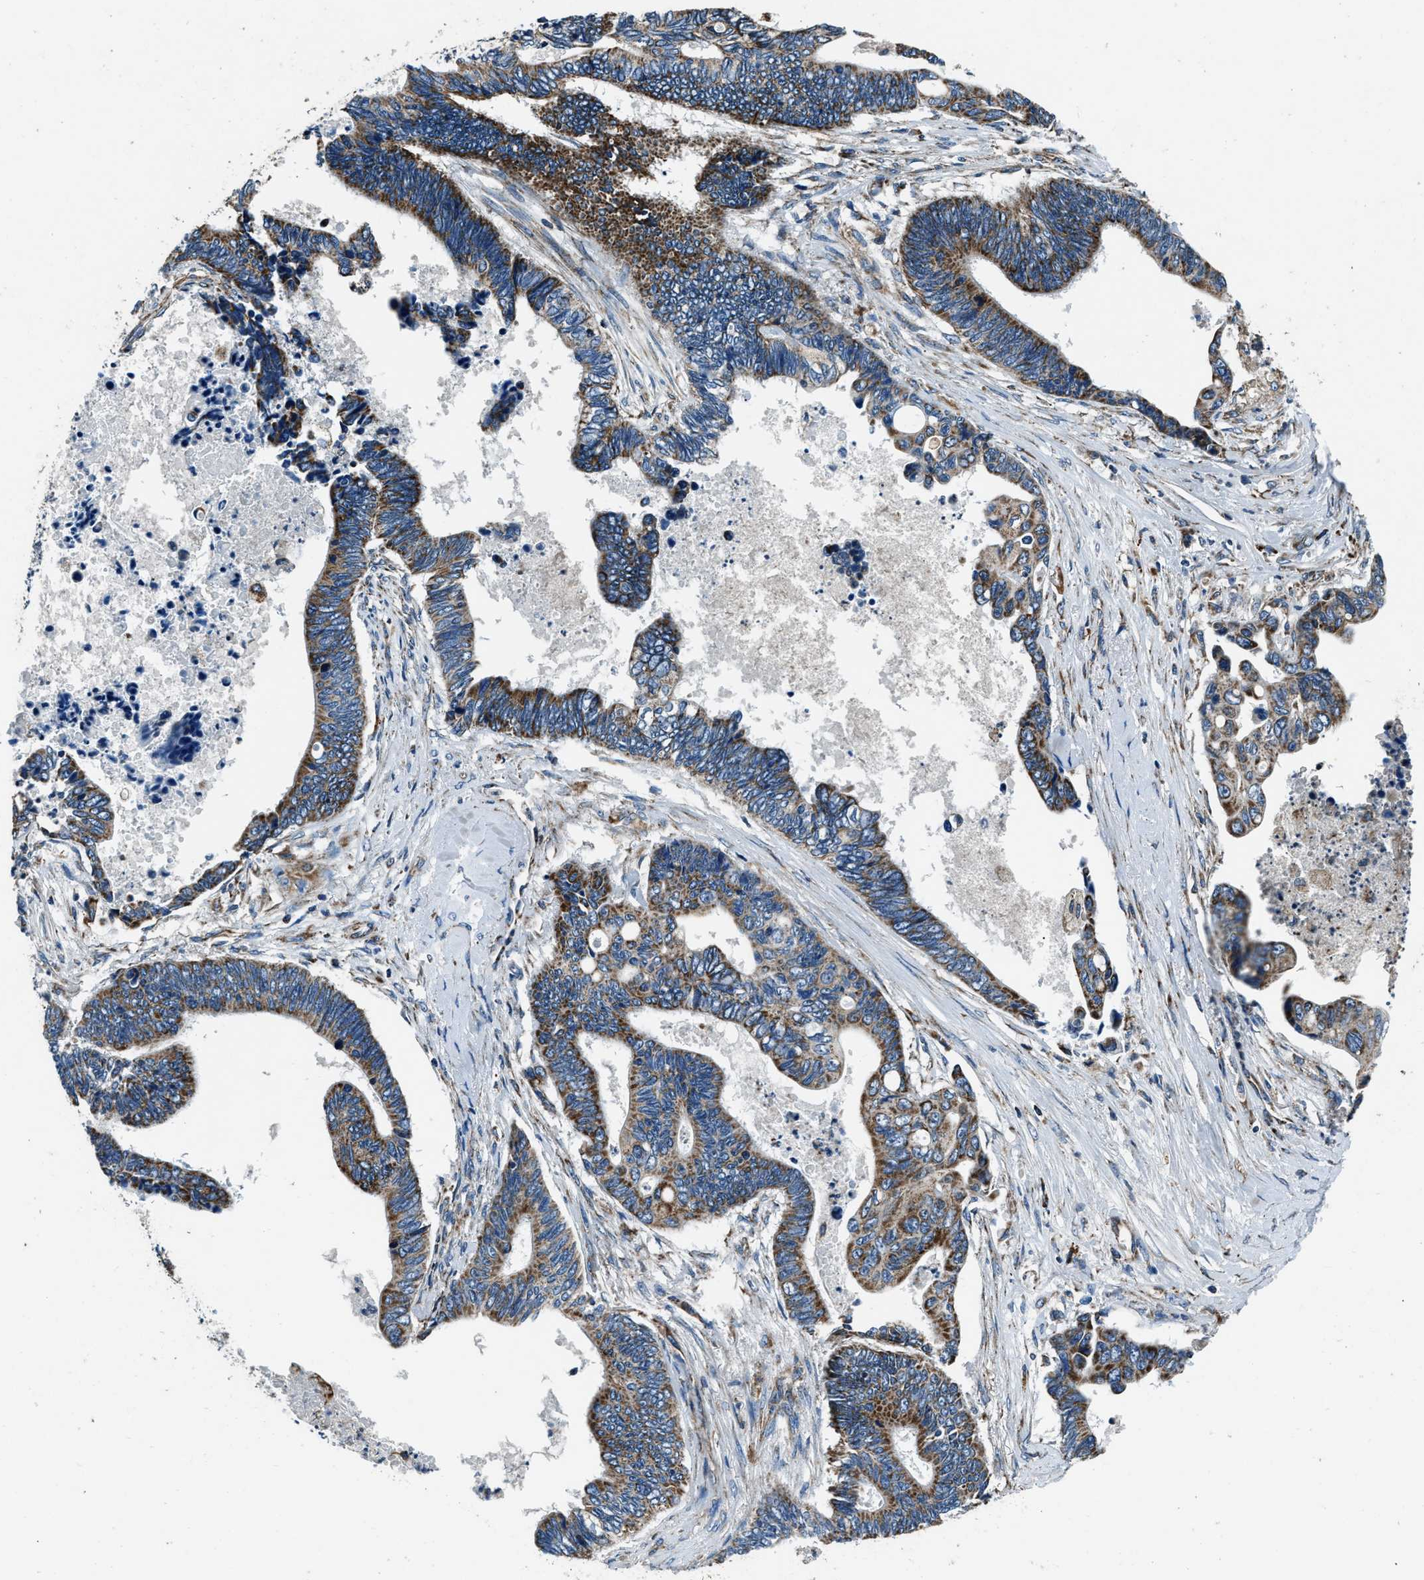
{"staining": {"intensity": "strong", "quantity": "25%-75%", "location": "cytoplasmic/membranous"}, "tissue": "pancreatic cancer", "cell_type": "Tumor cells", "image_type": "cancer", "snomed": [{"axis": "morphology", "description": "Adenocarcinoma, NOS"}, {"axis": "topography", "description": "Pancreas"}], "caption": "Immunohistochemical staining of human pancreatic adenocarcinoma exhibits high levels of strong cytoplasmic/membranous expression in about 25%-75% of tumor cells.", "gene": "OGDH", "patient": {"sex": "female", "age": 70}}